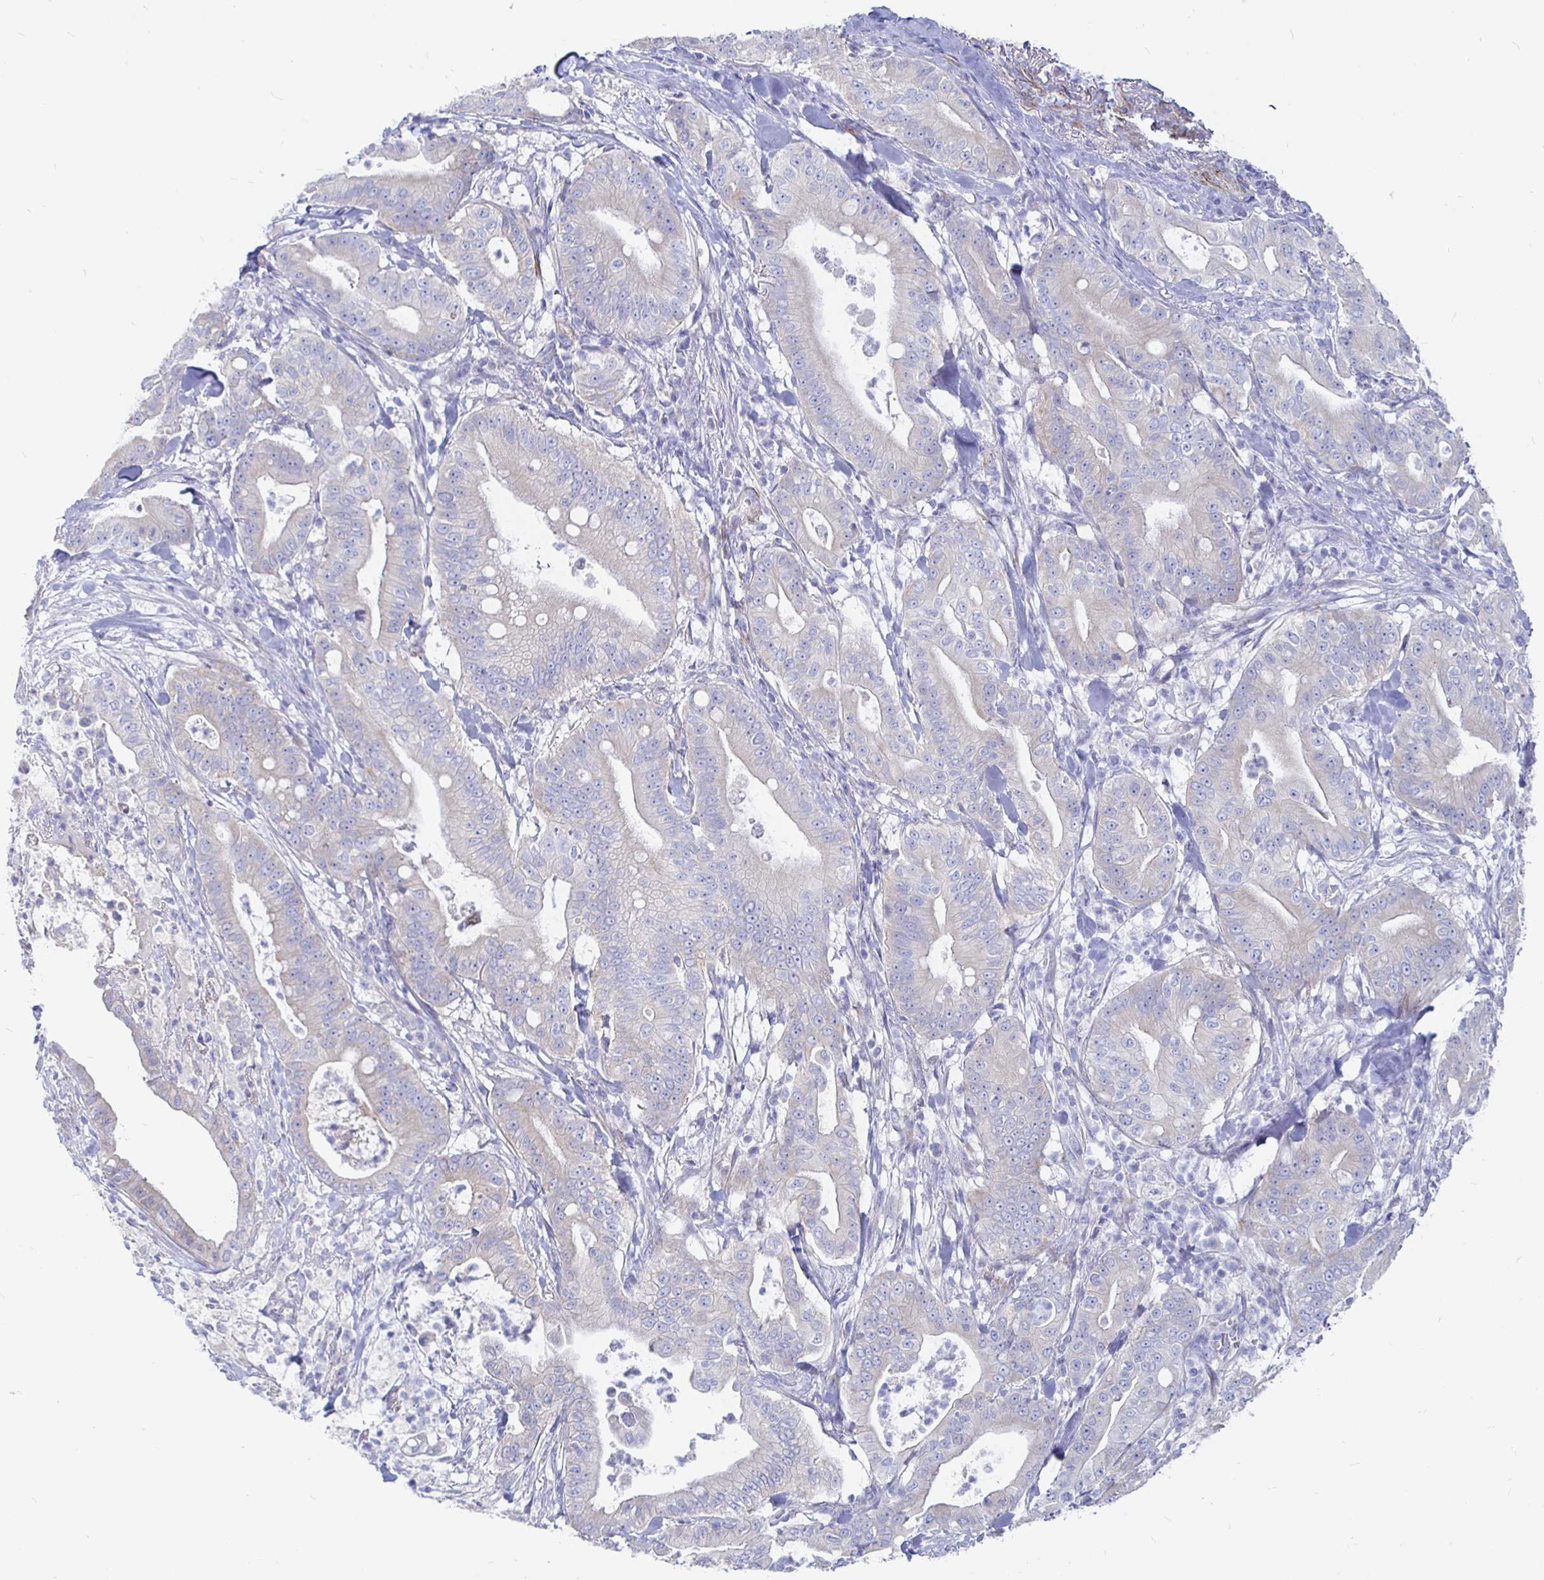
{"staining": {"intensity": "negative", "quantity": "none", "location": "none"}, "tissue": "pancreatic cancer", "cell_type": "Tumor cells", "image_type": "cancer", "snomed": [{"axis": "morphology", "description": "Adenocarcinoma, NOS"}, {"axis": "topography", "description": "Pancreas"}], "caption": "Adenocarcinoma (pancreatic) was stained to show a protein in brown. There is no significant positivity in tumor cells. Brightfield microscopy of immunohistochemistry stained with DAB (3,3'-diaminobenzidine) (brown) and hematoxylin (blue), captured at high magnification.", "gene": "COX16", "patient": {"sex": "male", "age": 71}}